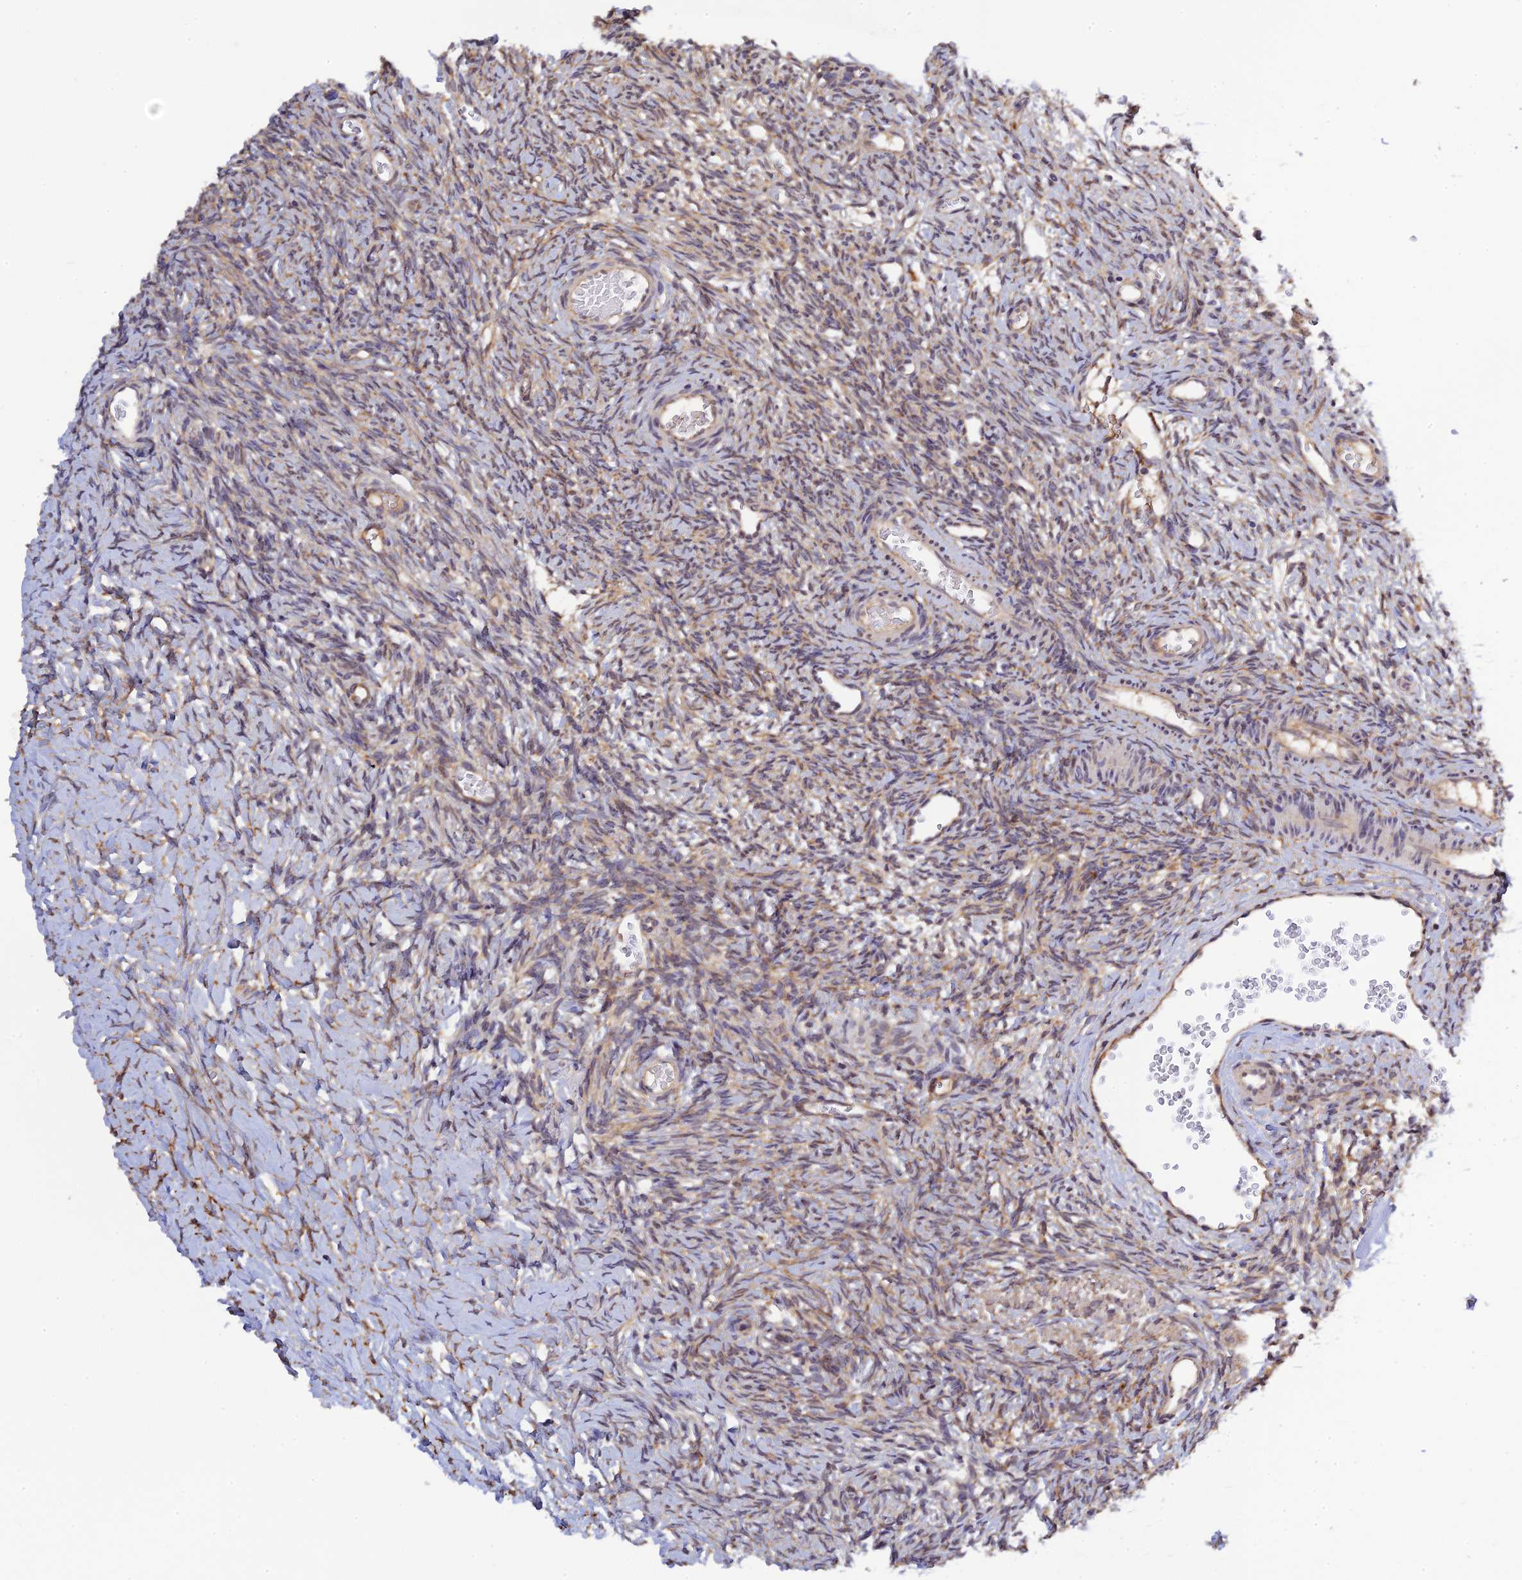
{"staining": {"intensity": "moderate", "quantity": ">75%", "location": "cytoplasmic/membranous"}, "tissue": "ovary", "cell_type": "Follicle cells", "image_type": "normal", "snomed": [{"axis": "morphology", "description": "Normal tissue, NOS"}, {"axis": "topography", "description": "Ovary"}], "caption": "An IHC image of benign tissue is shown. Protein staining in brown labels moderate cytoplasmic/membranous positivity in ovary within follicle cells.", "gene": "P3H3", "patient": {"sex": "female", "age": 39}}